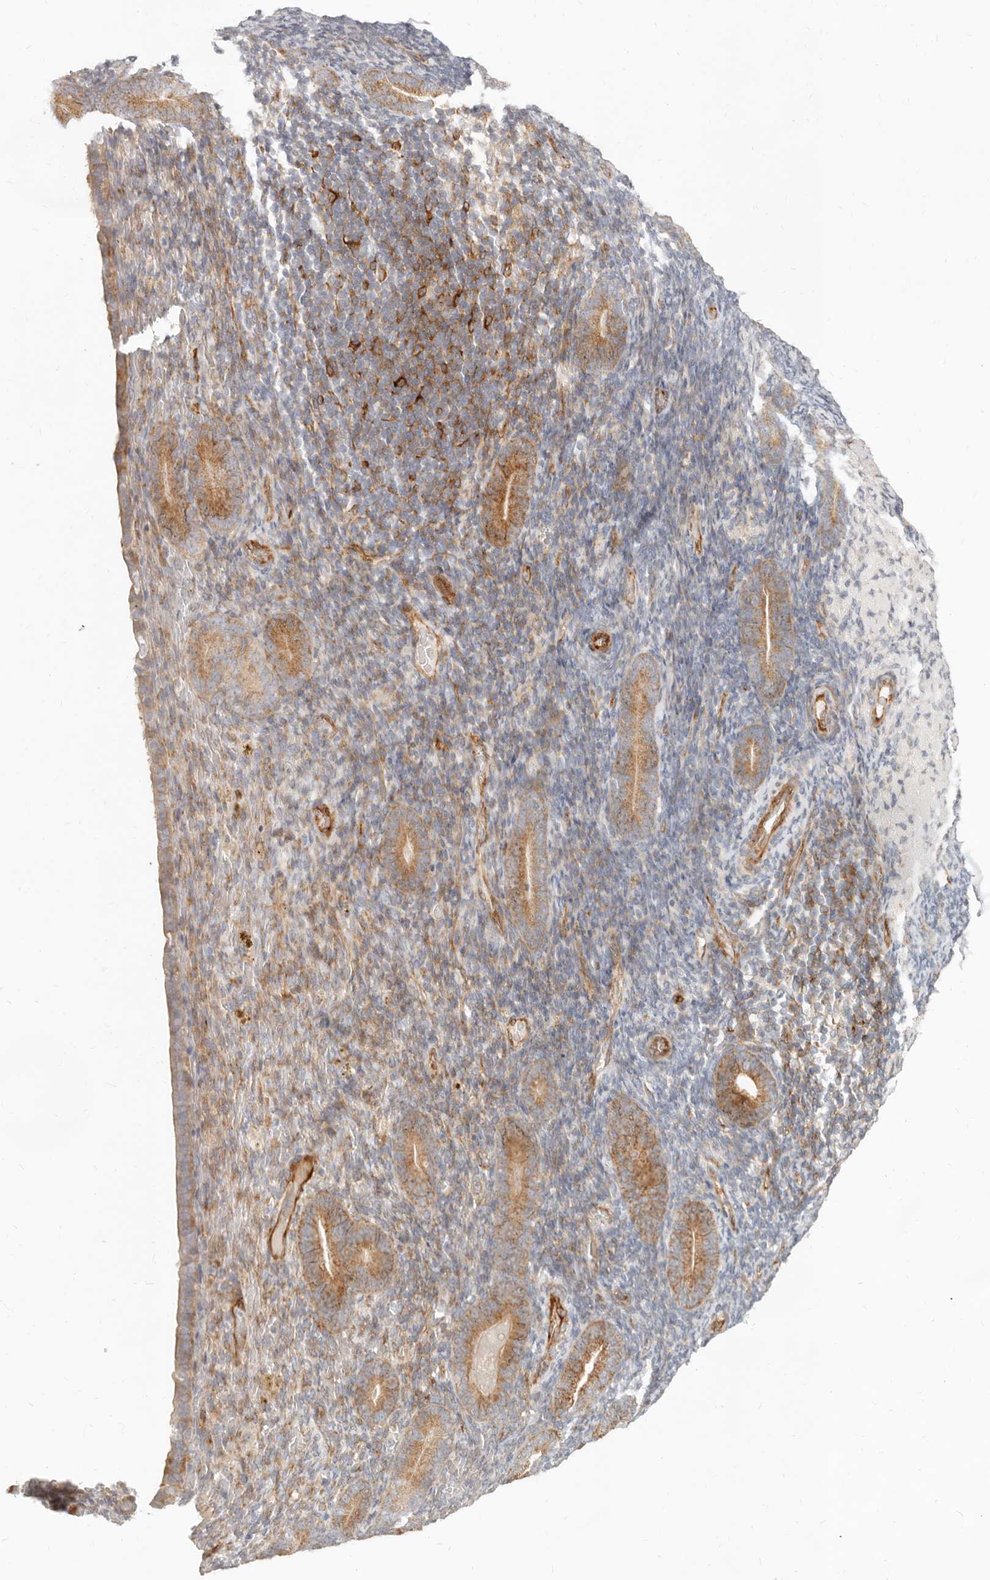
{"staining": {"intensity": "moderate", "quantity": "<25%", "location": "cytoplasmic/membranous"}, "tissue": "endometrium", "cell_type": "Cells in endometrial stroma", "image_type": "normal", "snomed": [{"axis": "morphology", "description": "Normal tissue, NOS"}, {"axis": "topography", "description": "Endometrium"}], "caption": "Endometrium was stained to show a protein in brown. There is low levels of moderate cytoplasmic/membranous positivity in about <25% of cells in endometrial stroma. (DAB IHC with brightfield microscopy, high magnification).", "gene": "SASS6", "patient": {"sex": "female", "age": 51}}